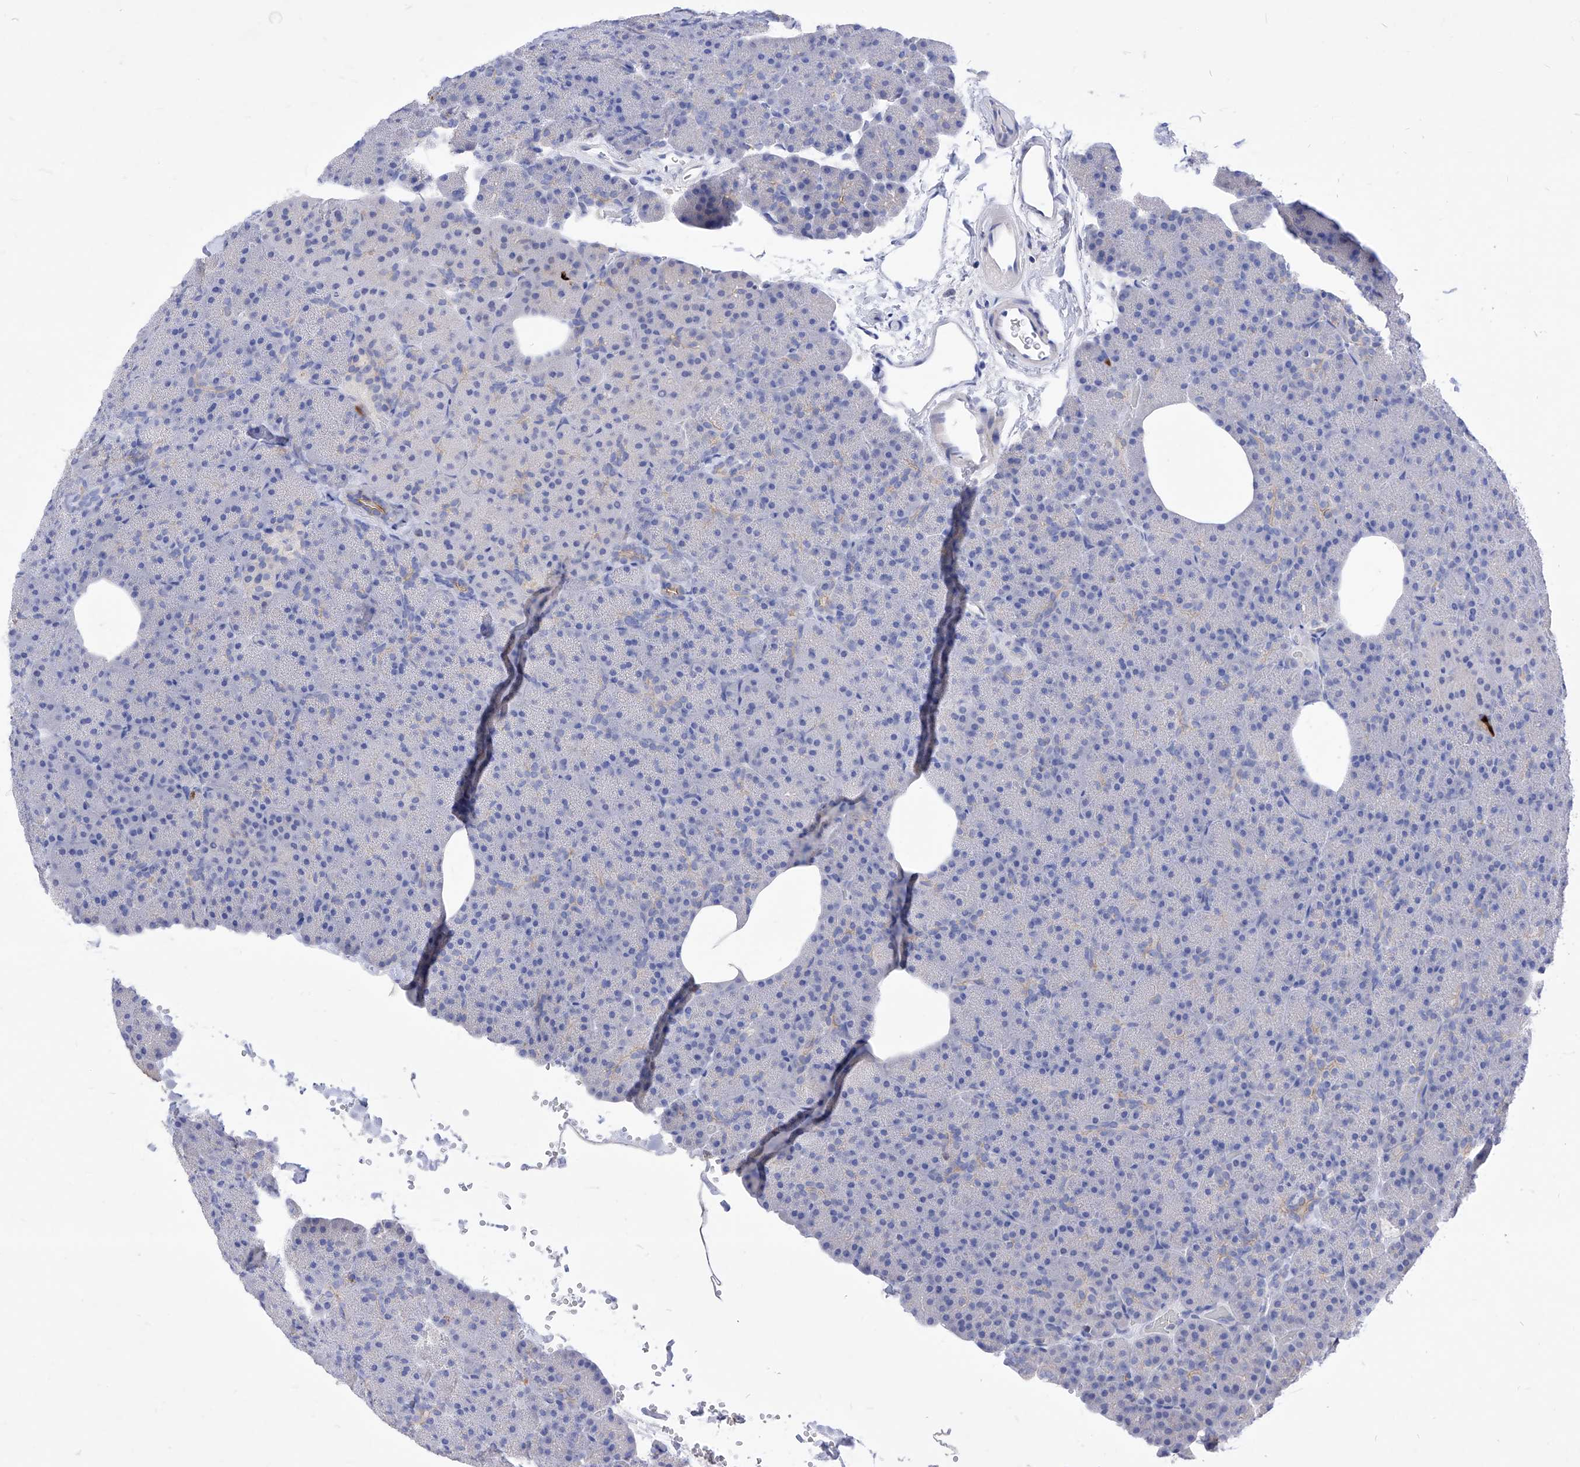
{"staining": {"intensity": "negative", "quantity": "none", "location": "none"}, "tissue": "pancreas", "cell_type": "Exocrine glandular cells", "image_type": "normal", "snomed": [{"axis": "morphology", "description": "Normal tissue, NOS"}, {"axis": "morphology", "description": "Carcinoid, malignant, NOS"}, {"axis": "topography", "description": "Pancreas"}], "caption": "Histopathology image shows no significant protein positivity in exocrine glandular cells of unremarkable pancreas.", "gene": "VAX1", "patient": {"sex": "female", "age": 35}}